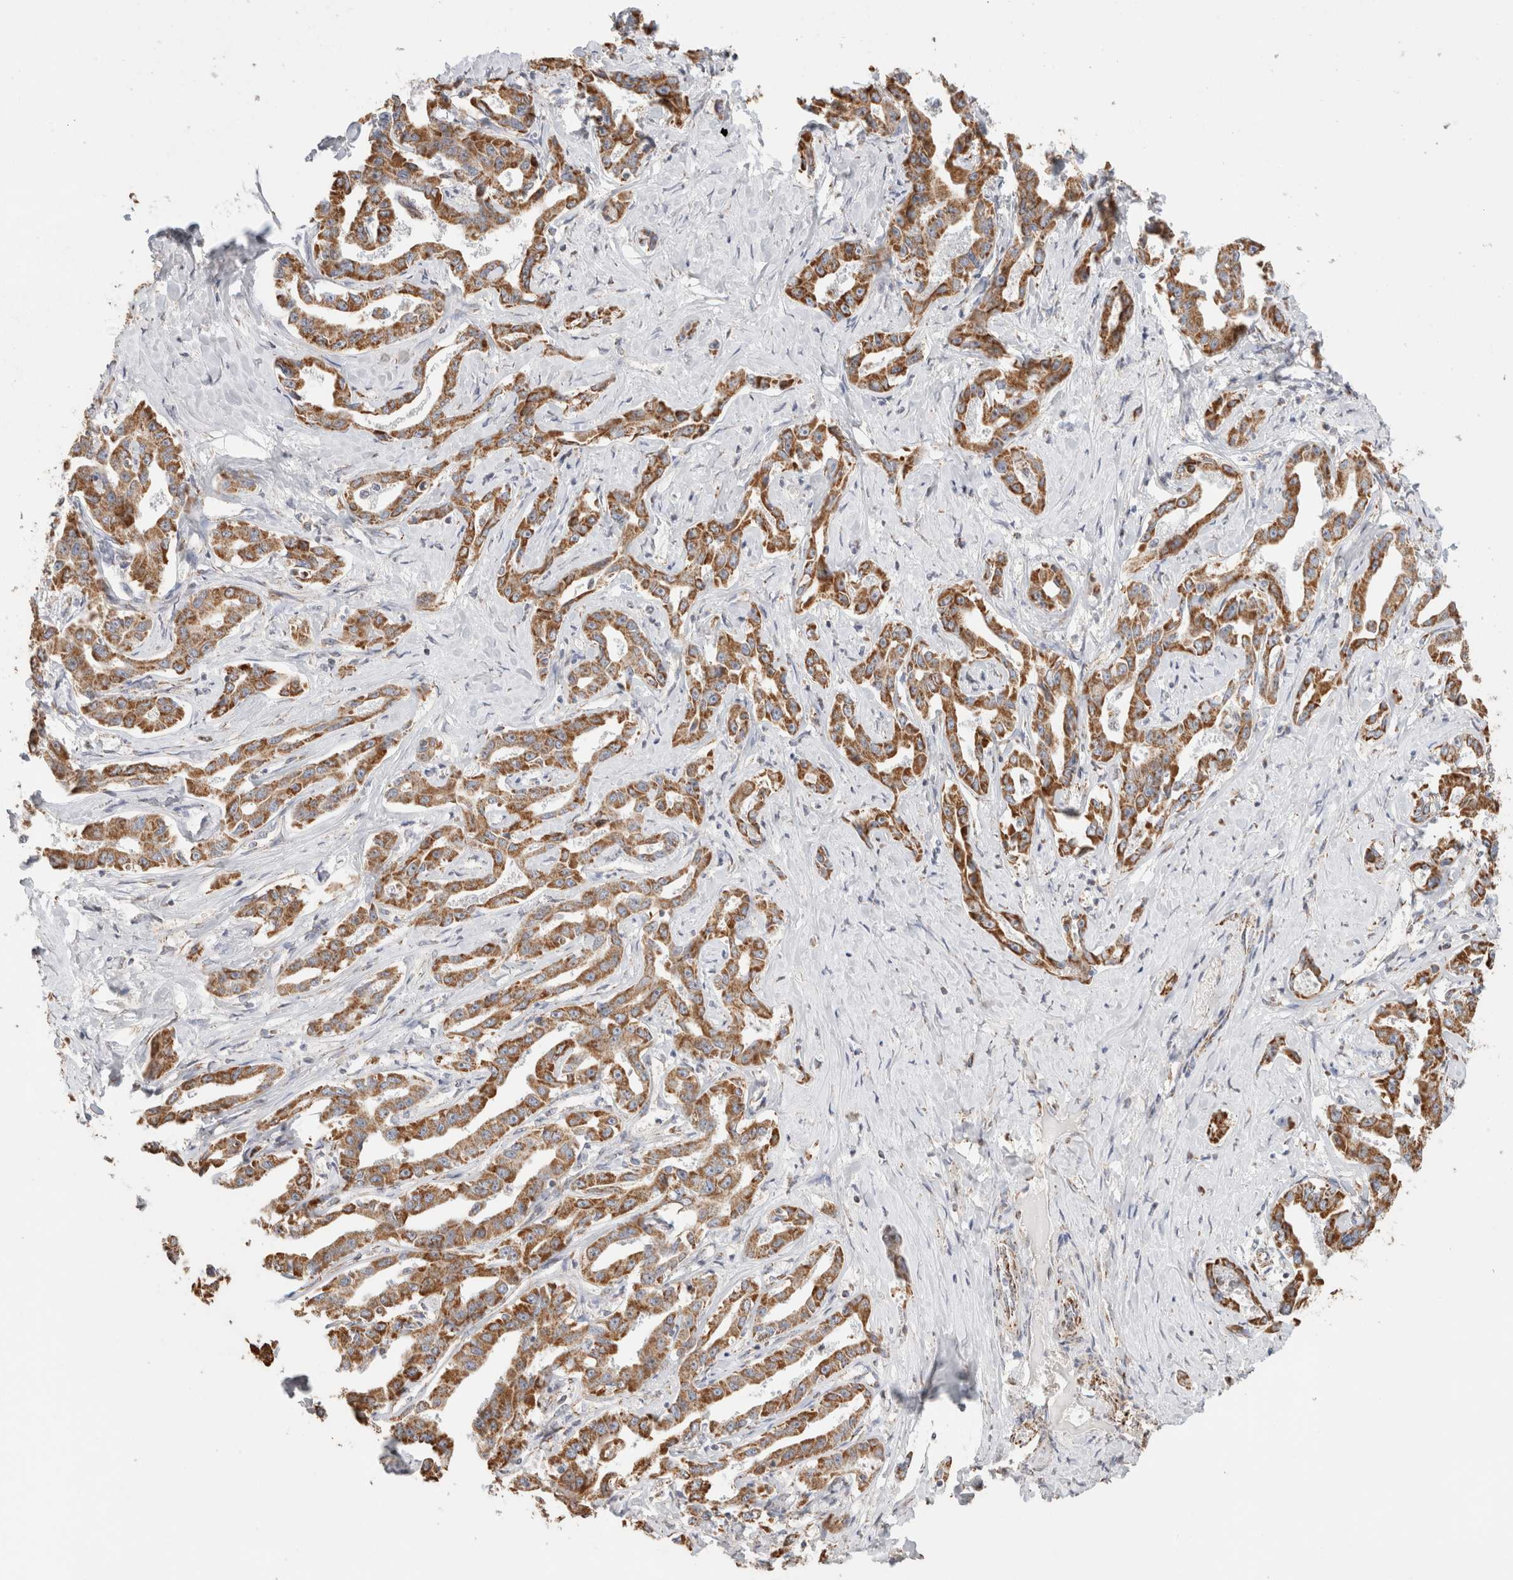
{"staining": {"intensity": "moderate", "quantity": ">75%", "location": "cytoplasmic/membranous"}, "tissue": "liver cancer", "cell_type": "Tumor cells", "image_type": "cancer", "snomed": [{"axis": "morphology", "description": "Cholangiocarcinoma"}, {"axis": "topography", "description": "Liver"}], "caption": "Protein analysis of cholangiocarcinoma (liver) tissue reveals moderate cytoplasmic/membranous staining in about >75% of tumor cells.", "gene": "C1QBP", "patient": {"sex": "male", "age": 59}}